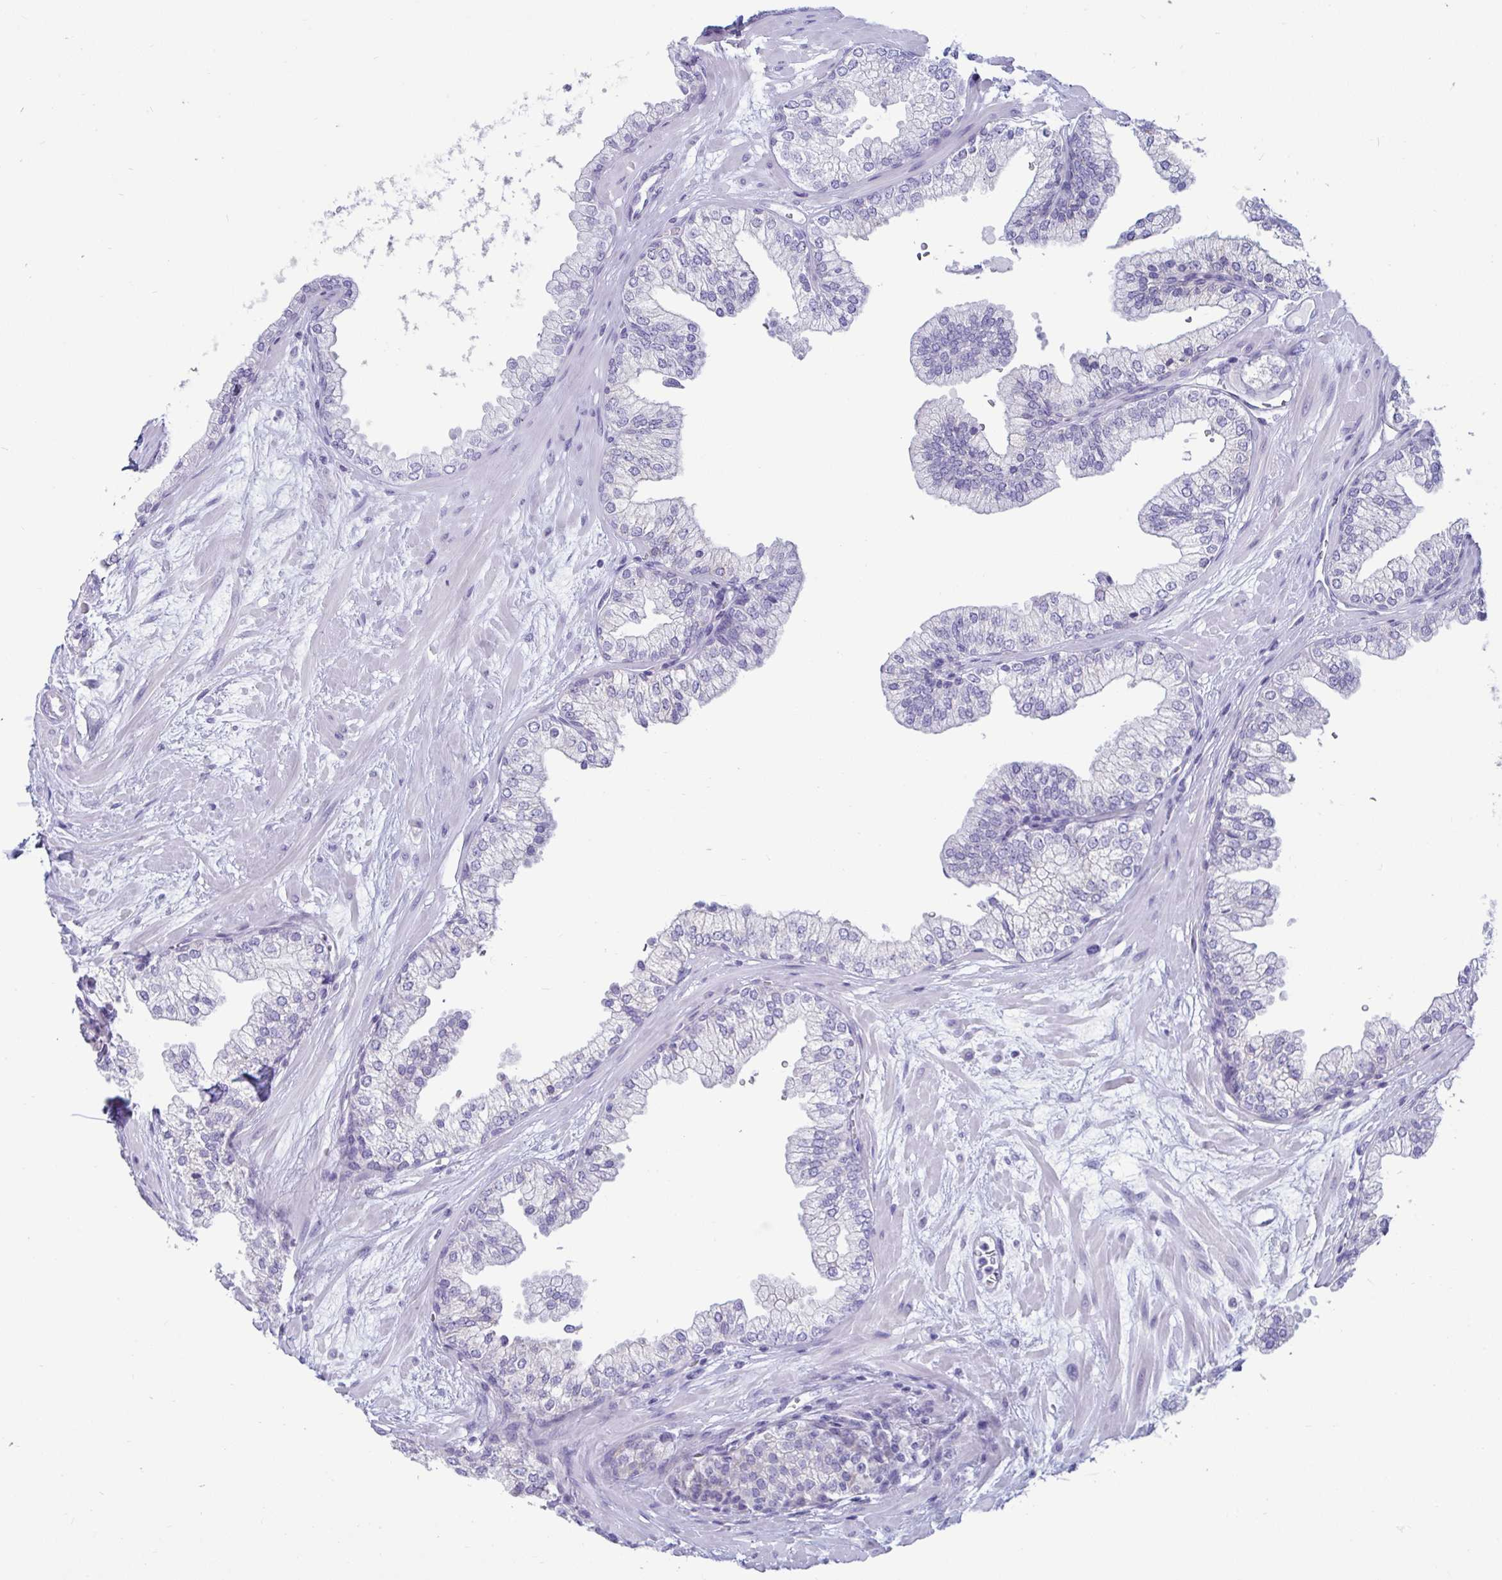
{"staining": {"intensity": "negative", "quantity": "none", "location": "none"}, "tissue": "prostate", "cell_type": "Glandular cells", "image_type": "normal", "snomed": [{"axis": "morphology", "description": "Normal tissue, NOS"}, {"axis": "topography", "description": "Prostate"}, {"axis": "topography", "description": "Peripheral nerve tissue"}], "caption": "An immunohistochemistry photomicrograph of benign prostate is shown. There is no staining in glandular cells of prostate. (IHC, brightfield microscopy, high magnification).", "gene": "TFPI2", "patient": {"sex": "male", "age": 61}}